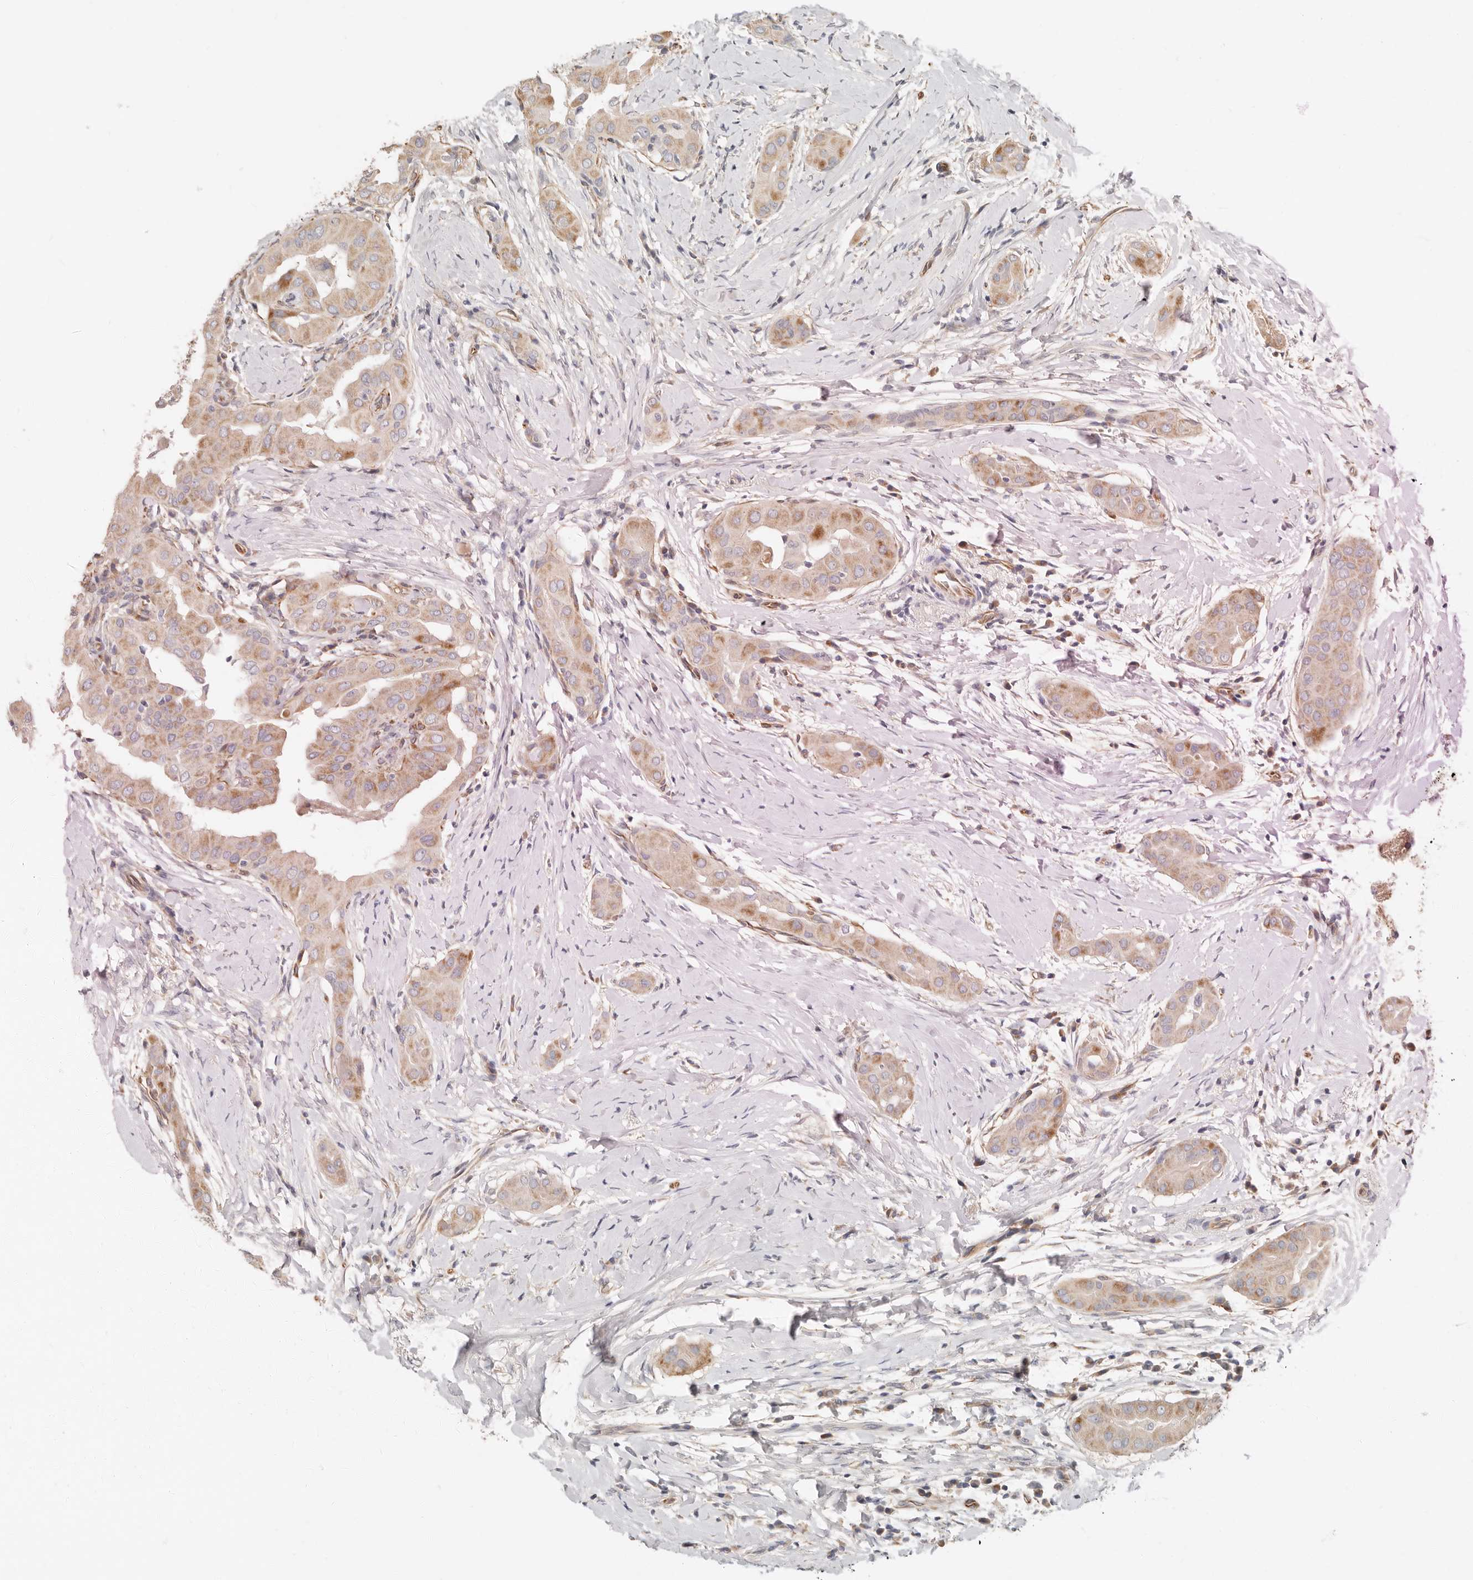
{"staining": {"intensity": "moderate", "quantity": "25%-75%", "location": "cytoplasmic/membranous"}, "tissue": "thyroid cancer", "cell_type": "Tumor cells", "image_type": "cancer", "snomed": [{"axis": "morphology", "description": "Papillary adenocarcinoma, NOS"}, {"axis": "topography", "description": "Thyroid gland"}], "caption": "High-magnification brightfield microscopy of thyroid cancer stained with DAB (3,3'-diaminobenzidine) (brown) and counterstained with hematoxylin (blue). tumor cells exhibit moderate cytoplasmic/membranous expression is identified in approximately25%-75% of cells.", "gene": "SPRING1", "patient": {"sex": "male", "age": 33}}